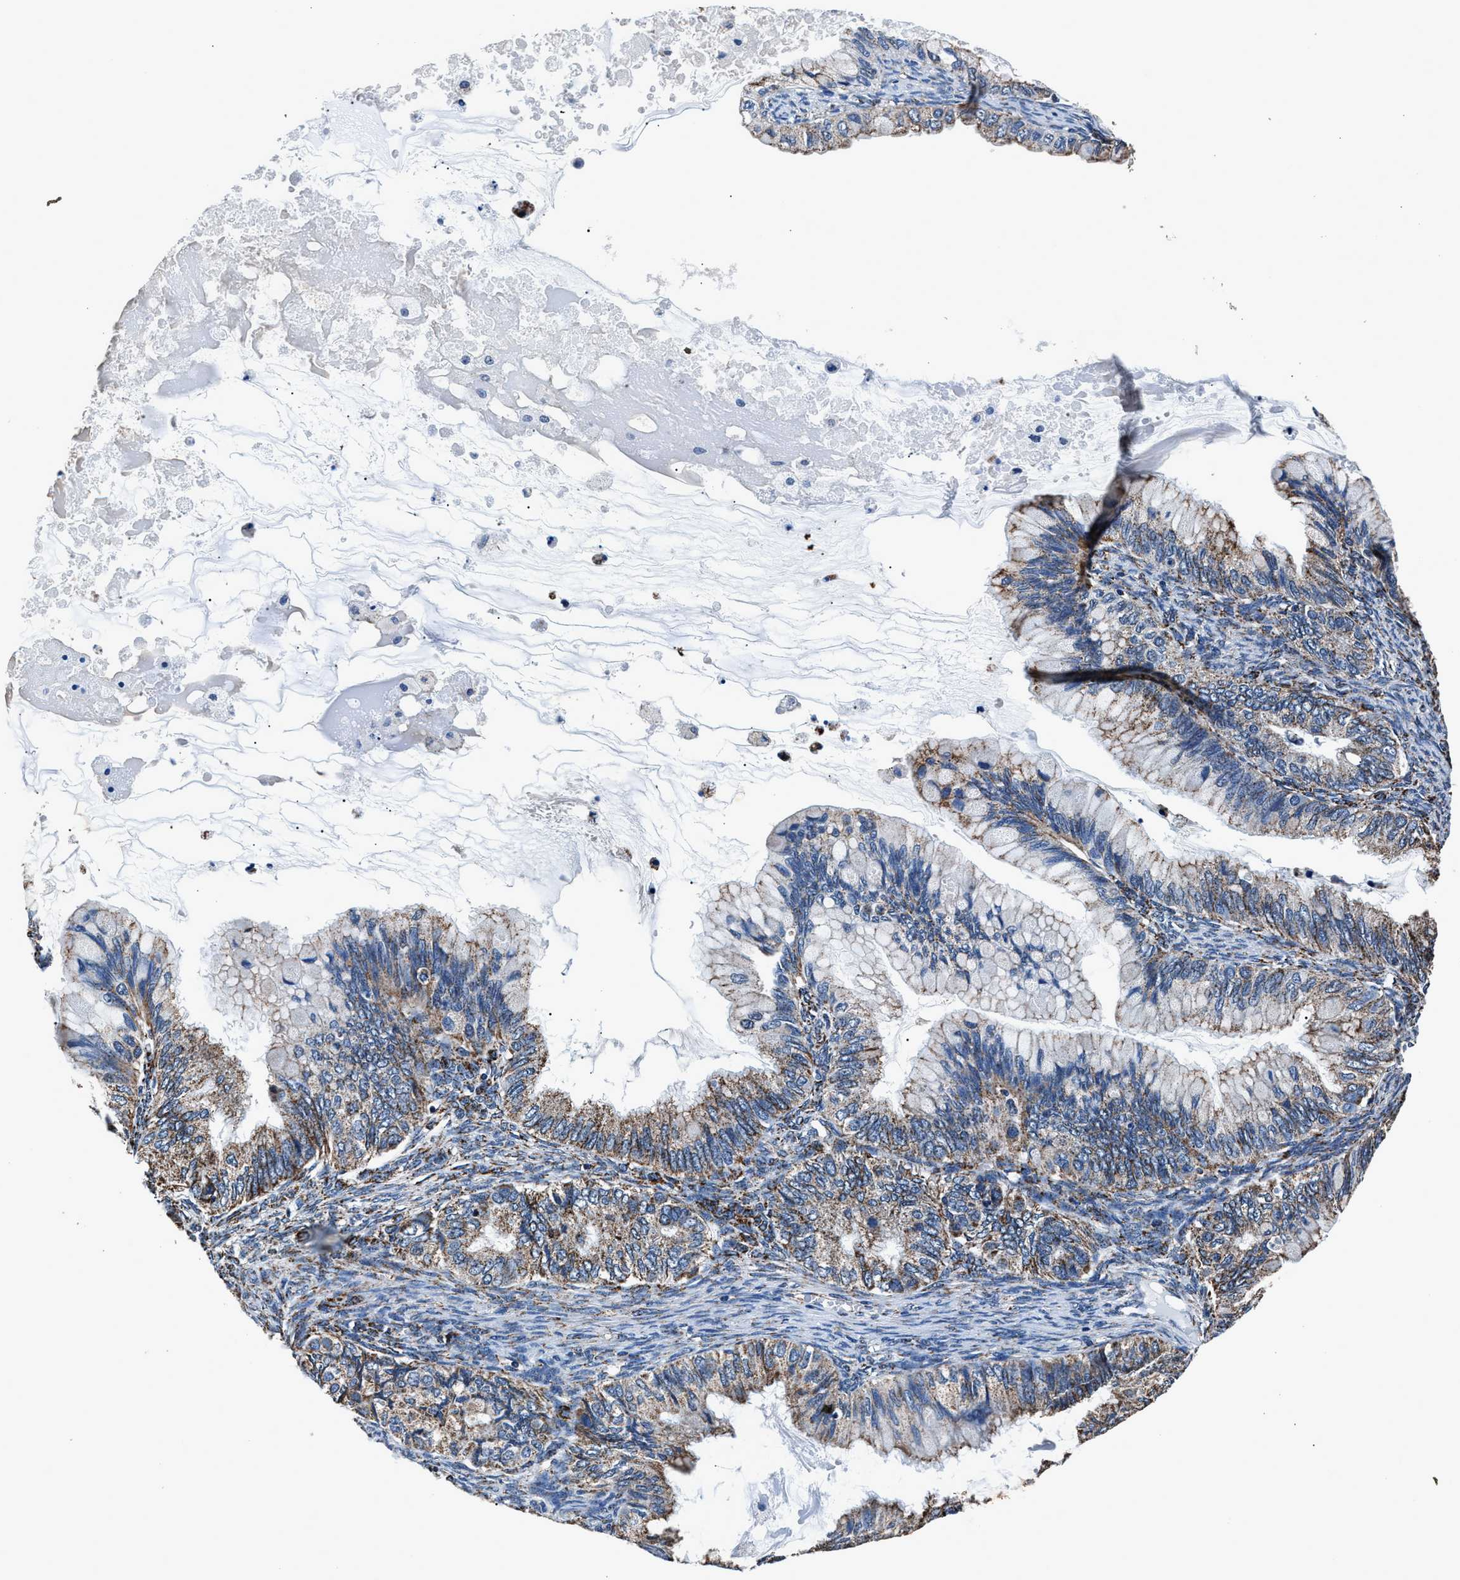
{"staining": {"intensity": "moderate", "quantity": ">75%", "location": "cytoplasmic/membranous"}, "tissue": "ovarian cancer", "cell_type": "Tumor cells", "image_type": "cancer", "snomed": [{"axis": "morphology", "description": "Cystadenocarcinoma, mucinous, NOS"}, {"axis": "topography", "description": "Ovary"}], "caption": "Protein analysis of ovarian cancer tissue demonstrates moderate cytoplasmic/membranous expression in approximately >75% of tumor cells.", "gene": "HIBADH", "patient": {"sex": "female", "age": 80}}